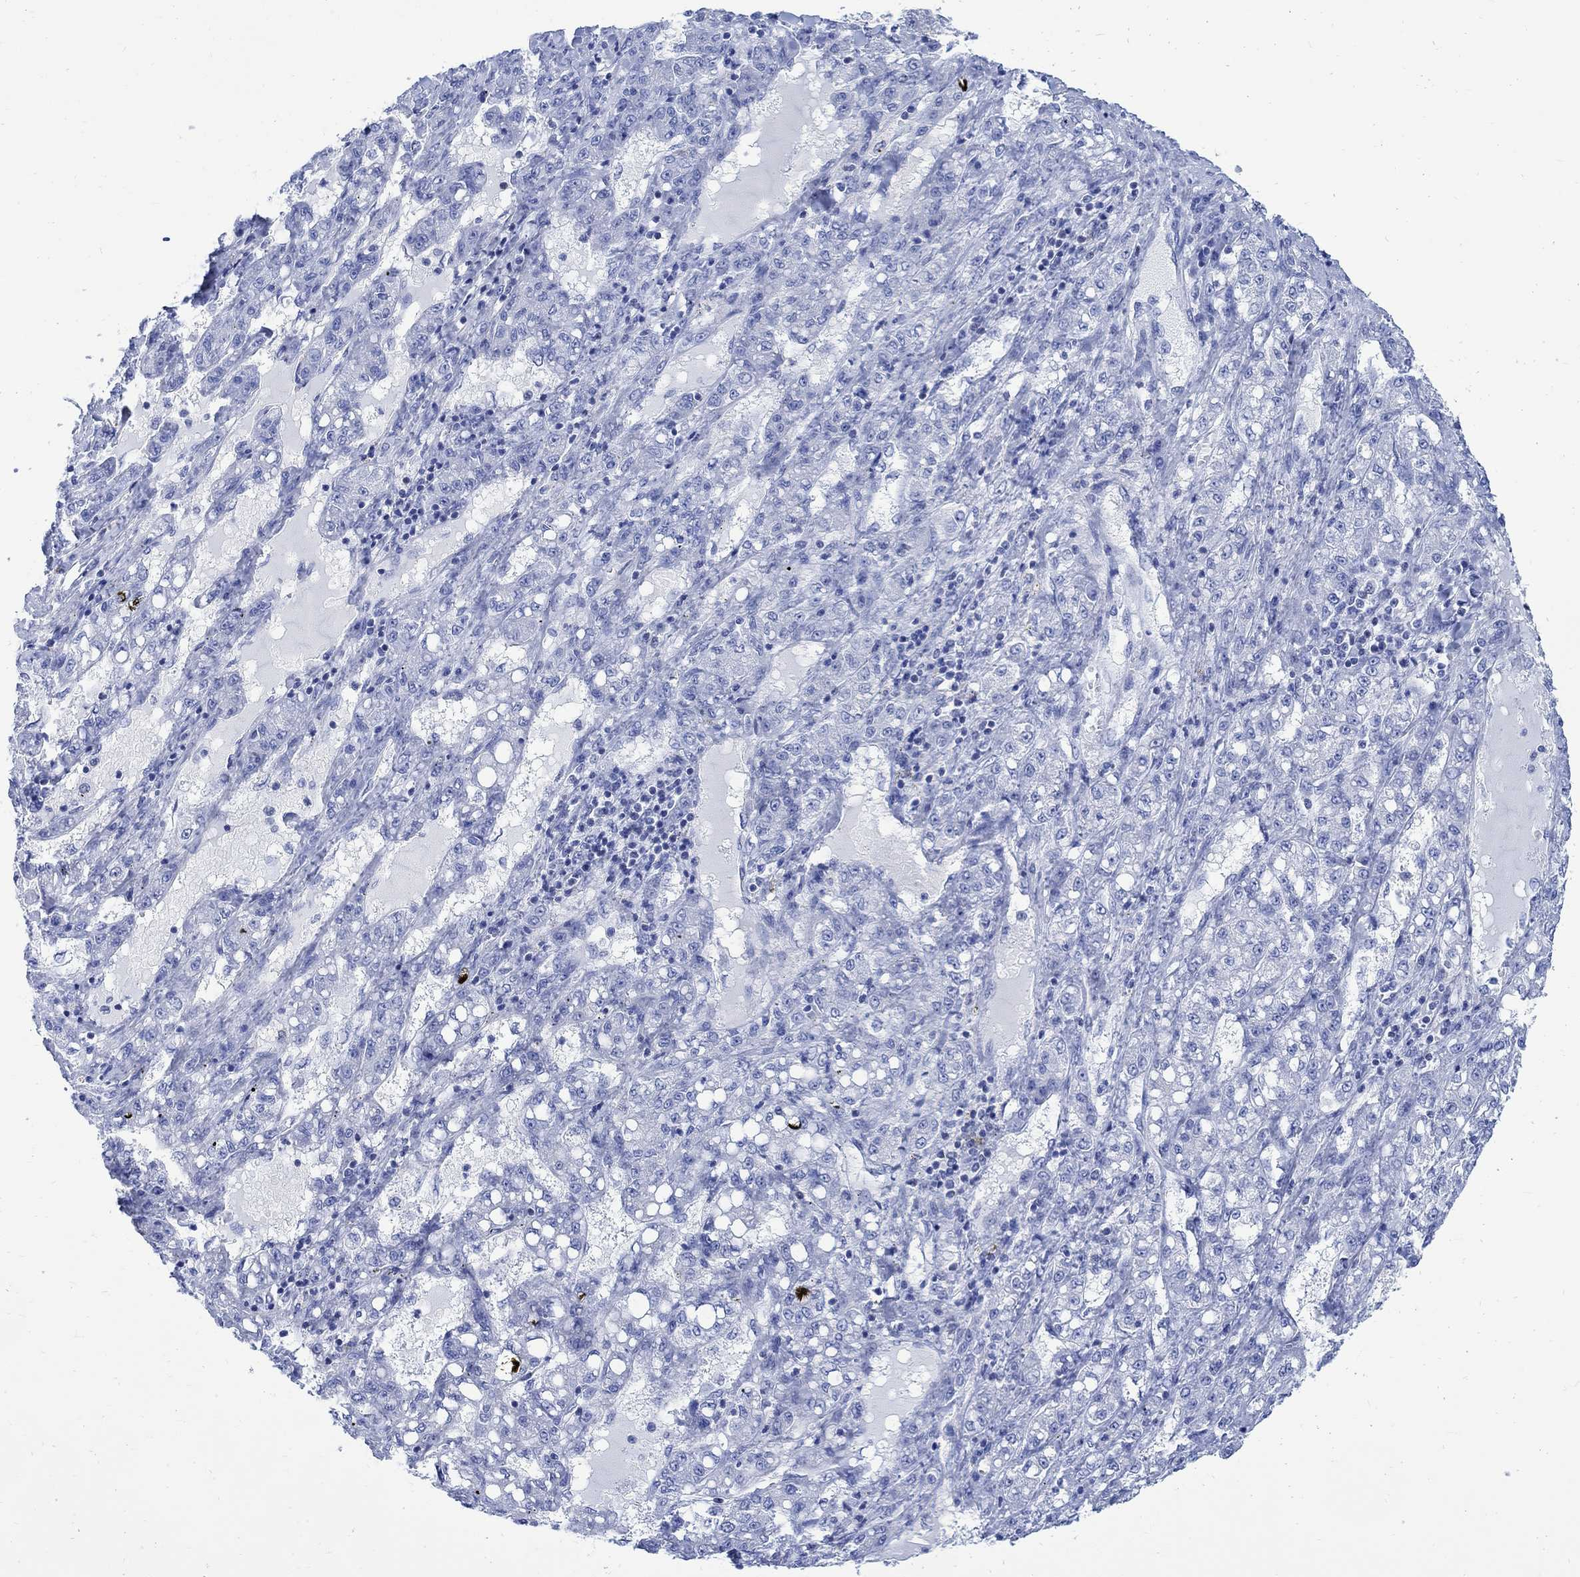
{"staining": {"intensity": "negative", "quantity": "none", "location": "none"}, "tissue": "liver cancer", "cell_type": "Tumor cells", "image_type": "cancer", "snomed": [{"axis": "morphology", "description": "Carcinoma, Hepatocellular, NOS"}, {"axis": "topography", "description": "Liver"}], "caption": "An immunohistochemistry micrograph of liver cancer (hepatocellular carcinoma) is shown. There is no staining in tumor cells of liver cancer (hepatocellular carcinoma).", "gene": "CPLX2", "patient": {"sex": "female", "age": 65}}